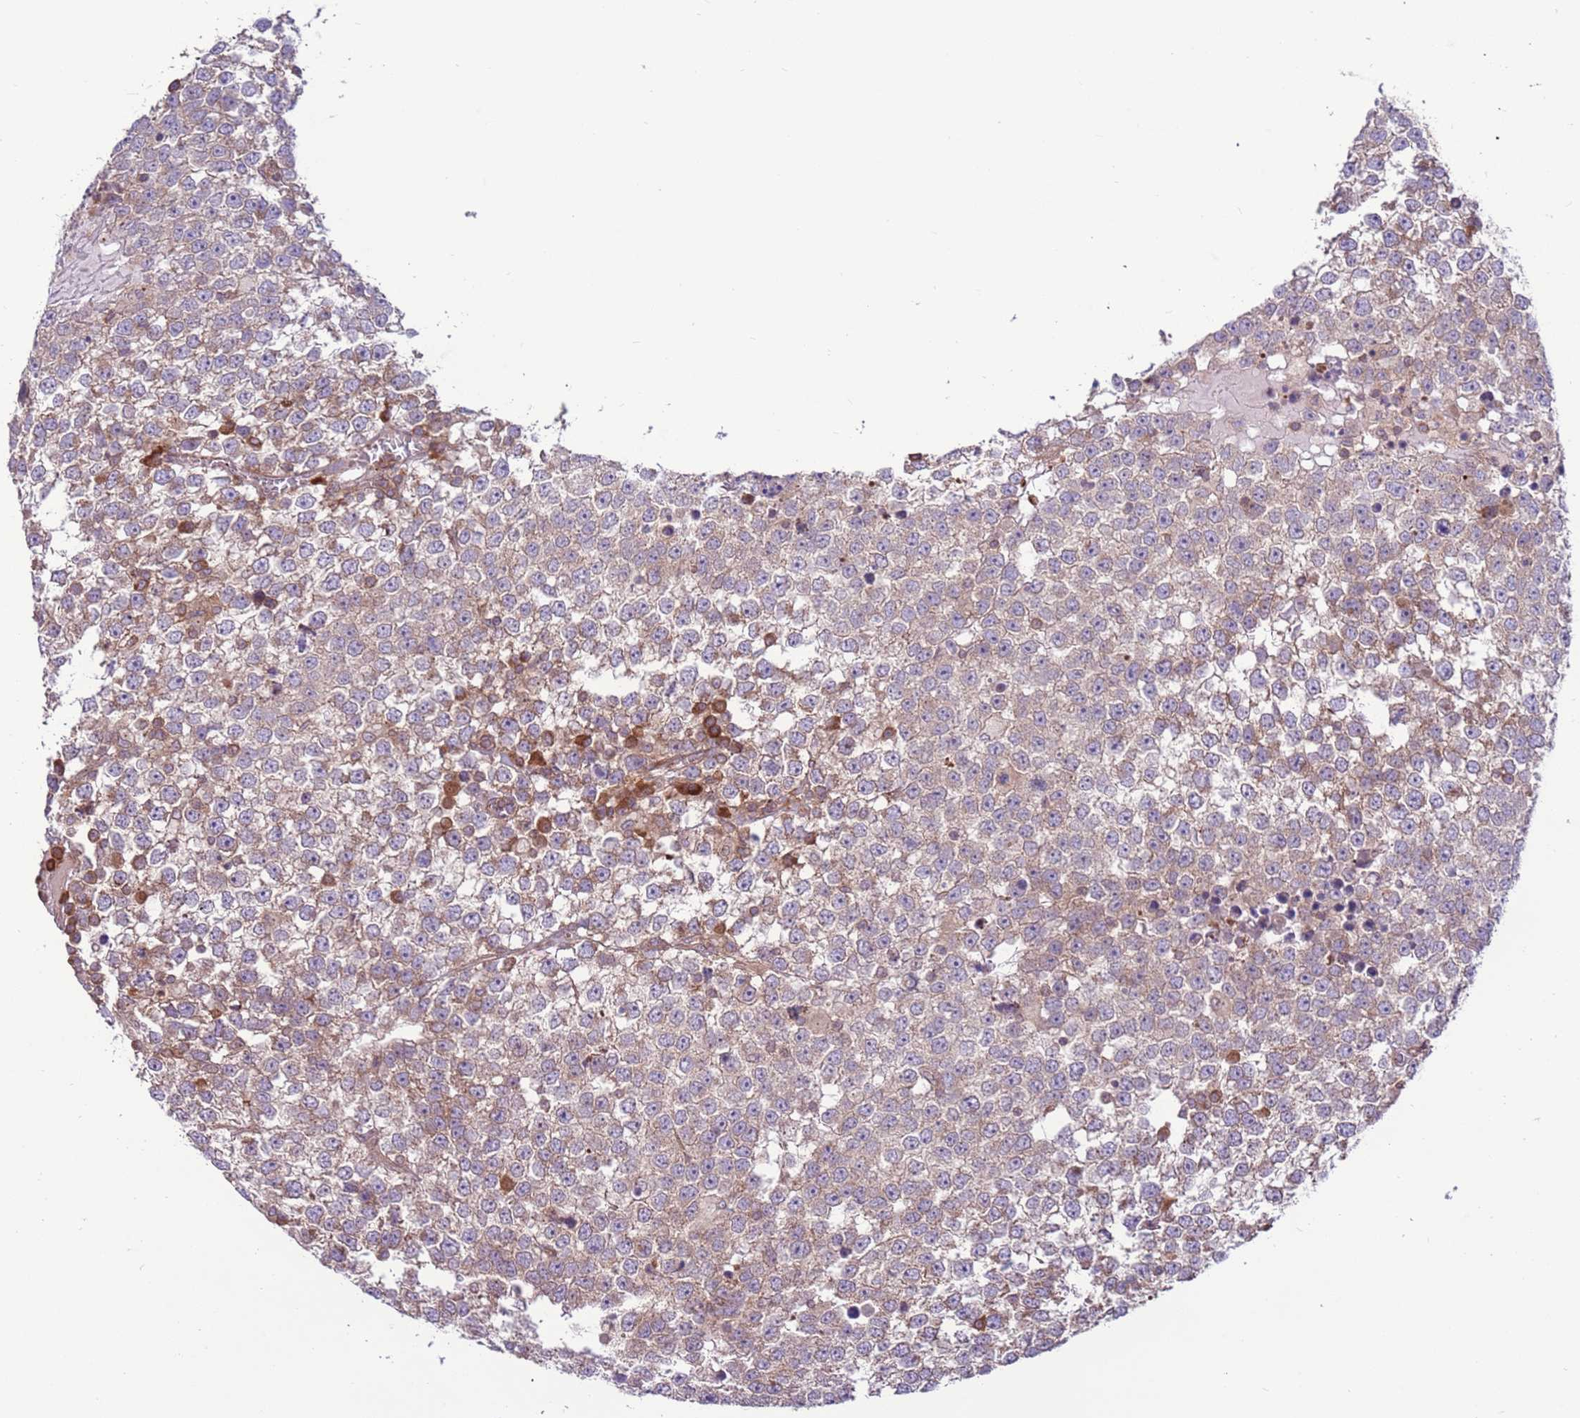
{"staining": {"intensity": "weak", "quantity": ">75%", "location": "cytoplasmic/membranous"}, "tissue": "testis cancer", "cell_type": "Tumor cells", "image_type": "cancer", "snomed": [{"axis": "morphology", "description": "Seminoma, NOS"}, {"axis": "topography", "description": "Testis"}], "caption": "Protein staining of testis cancer tissue demonstrates weak cytoplasmic/membranous positivity in approximately >75% of tumor cells.", "gene": "DDX19B", "patient": {"sex": "male", "age": 65}}